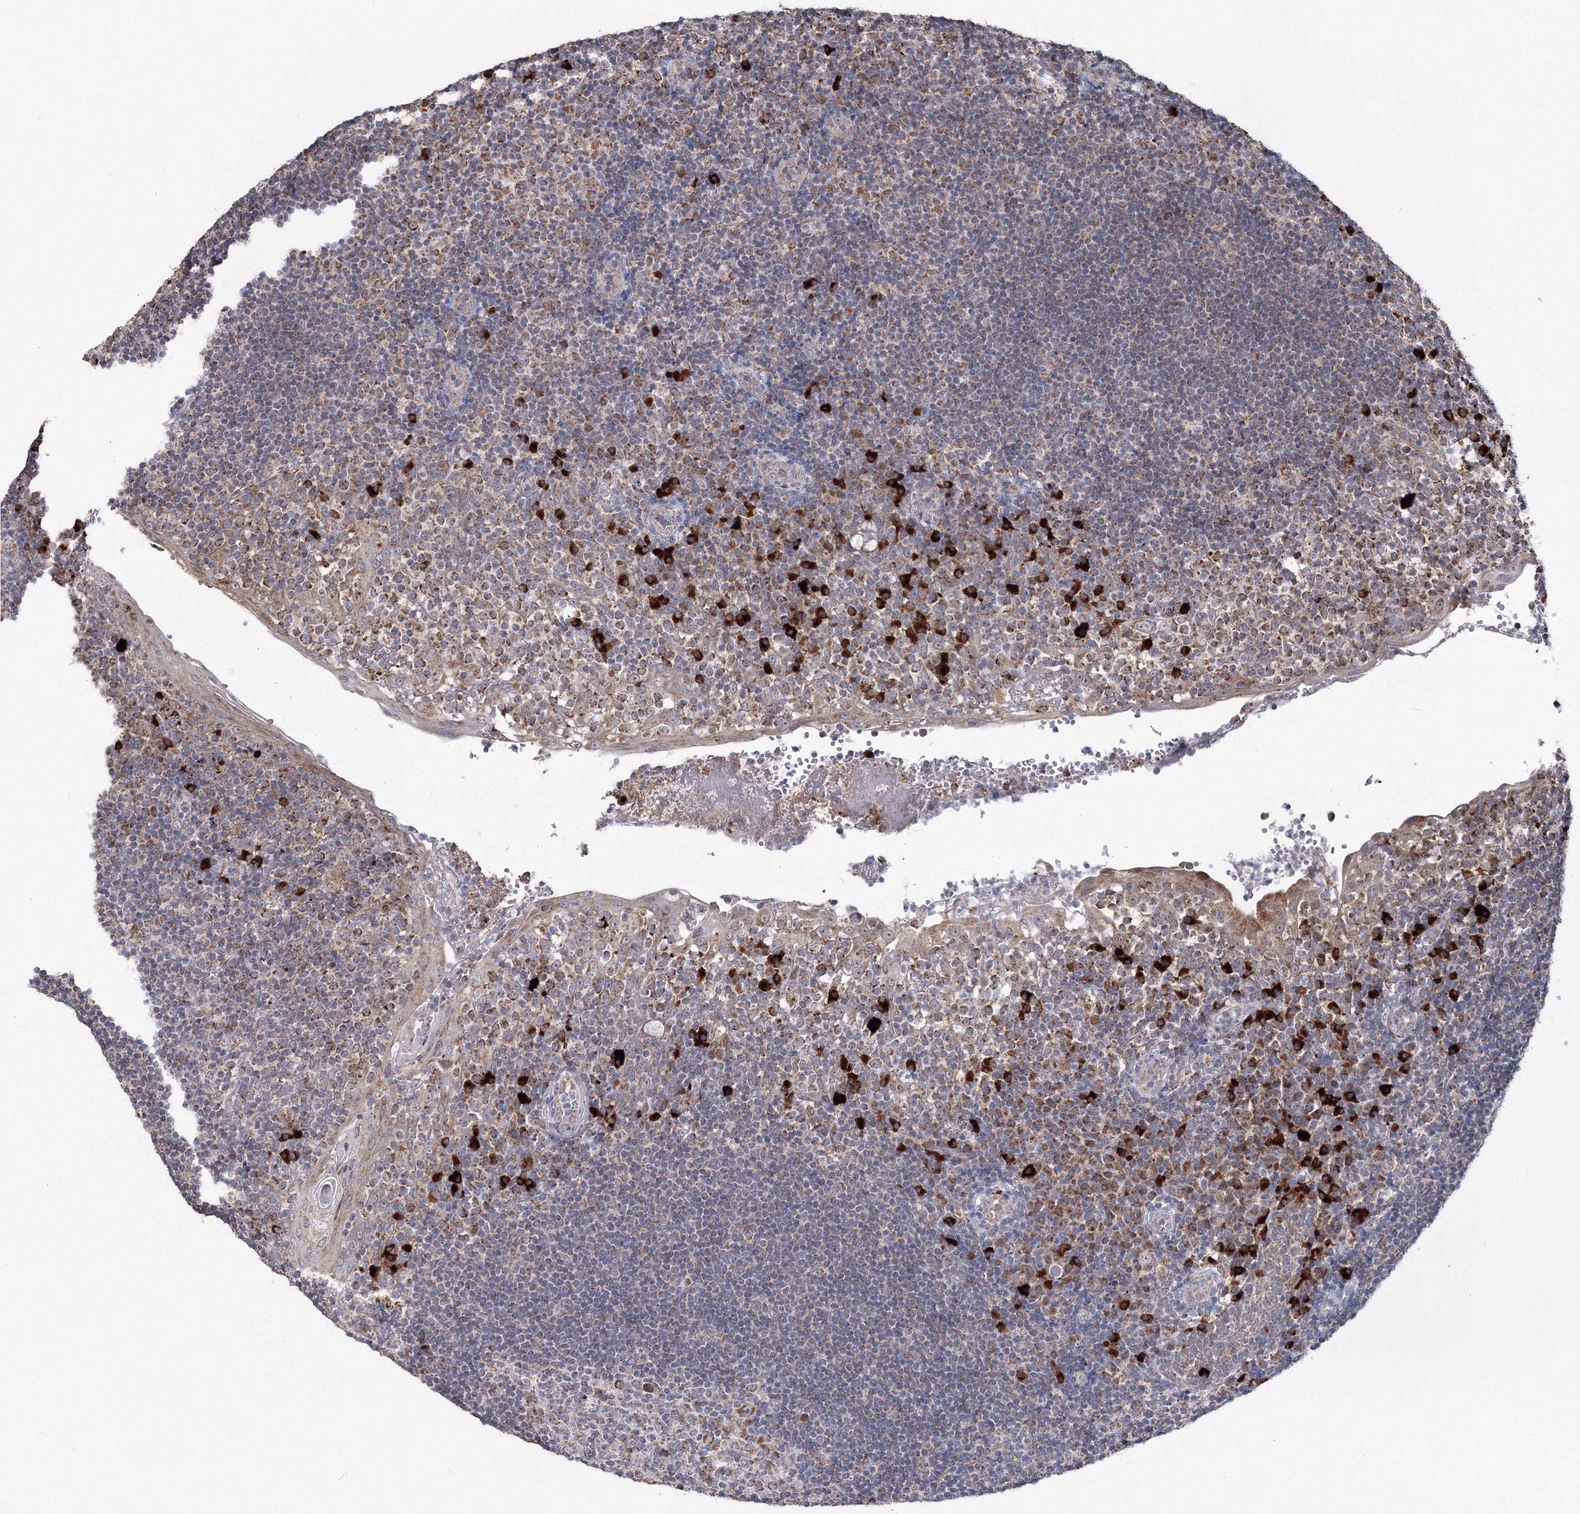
{"staining": {"intensity": "moderate", "quantity": "<25%", "location": "cytoplasmic/membranous"}, "tissue": "tonsil", "cell_type": "Germinal center cells", "image_type": "normal", "snomed": [{"axis": "morphology", "description": "Normal tissue, NOS"}, {"axis": "topography", "description": "Tonsil"}], "caption": "Protein expression analysis of unremarkable human tonsil reveals moderate cytoplasmic/membranous staining in approximately <25% of germinal center cells.", "gene": "PEX13", "patient": {"sex": "female", "age": 40}}